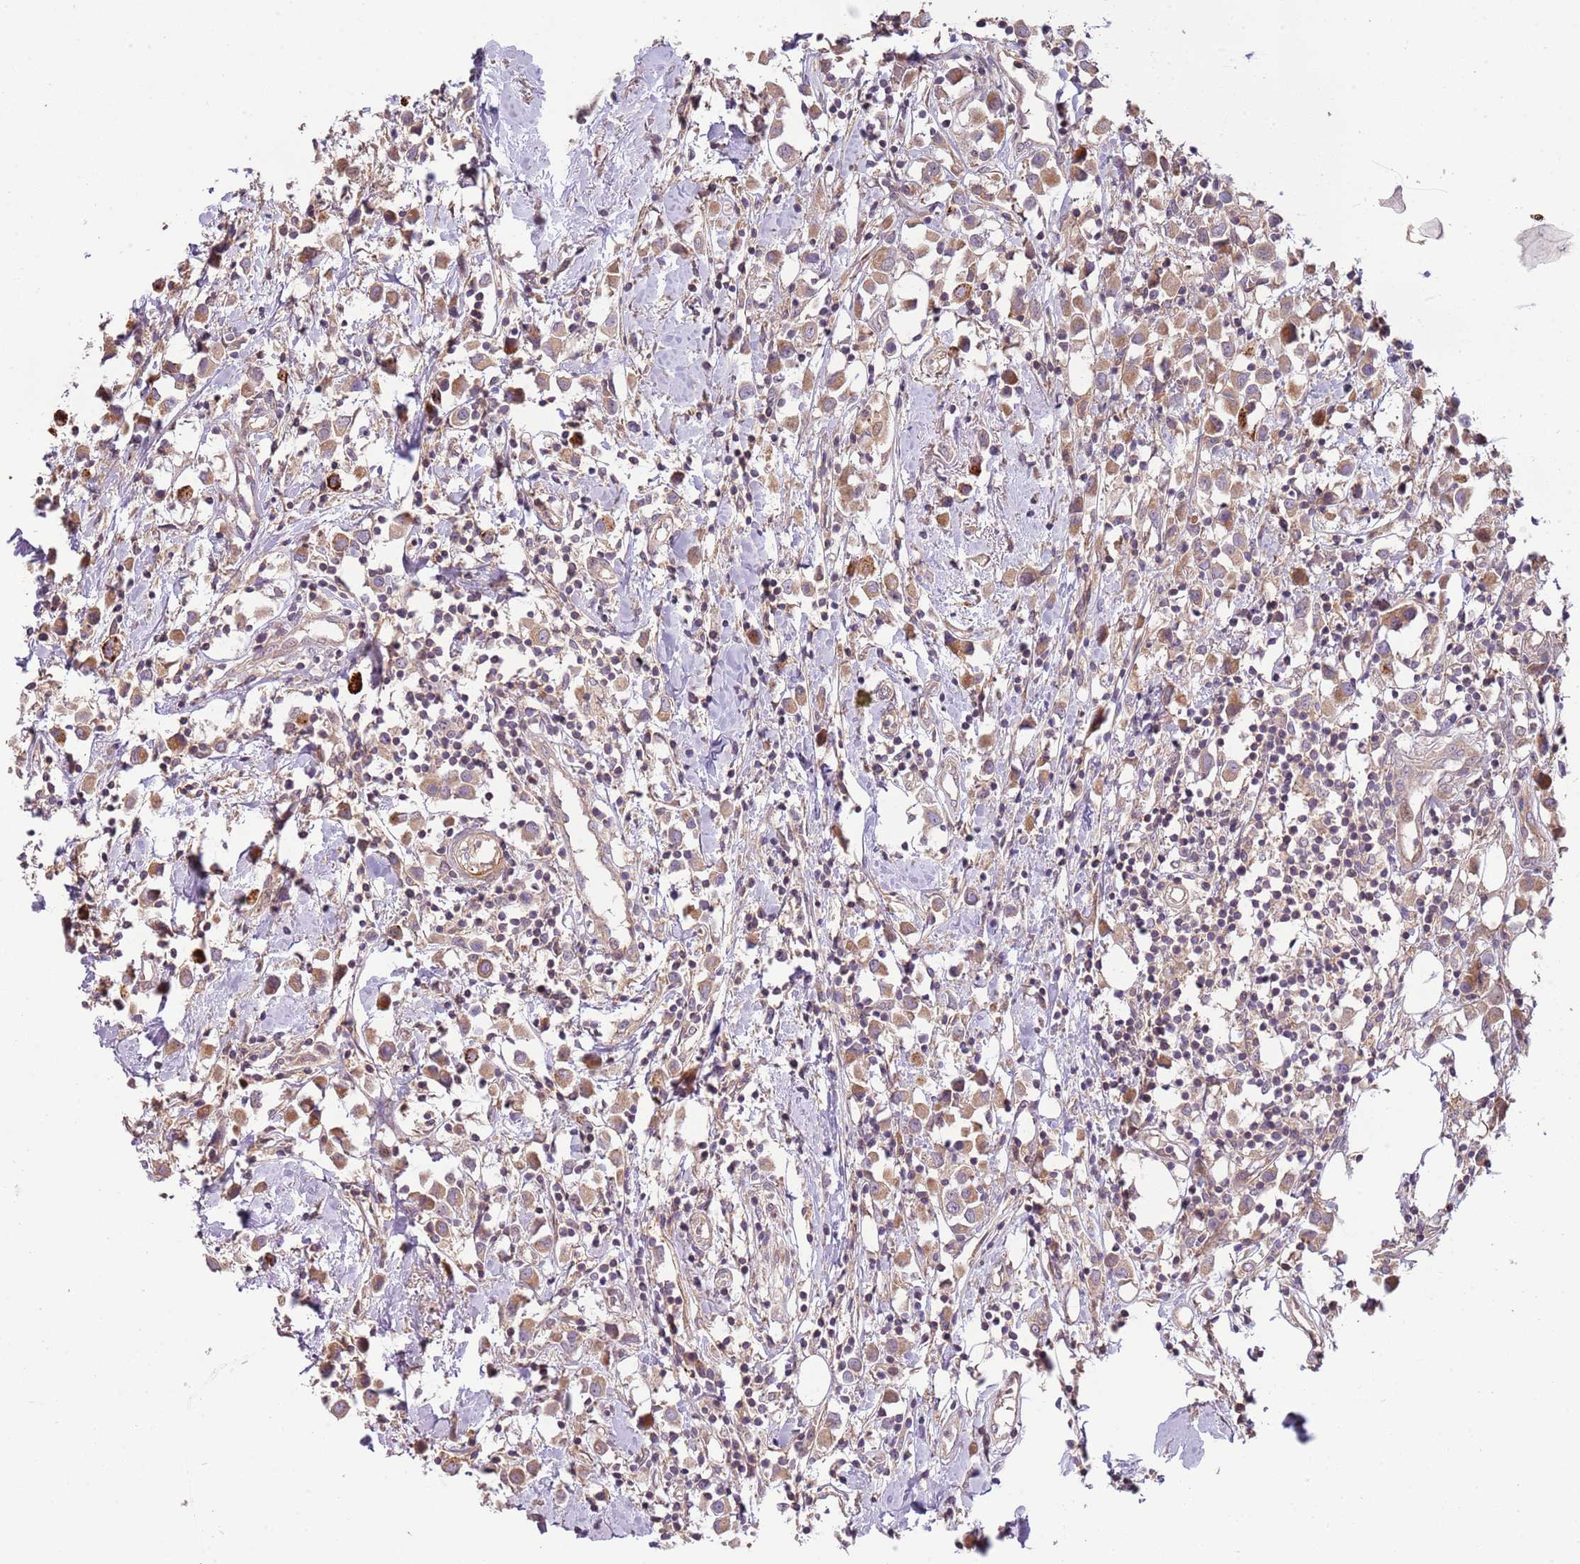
{"staining": {"intensity": "moderate", "quantity": ">75%", "location": "cytoplasmic/membranous"}, "tissue": "breast cancer", "cell_type": "Tumor cells", "image_type": "cancer", "snomed": [{"axis": "morphology", "description": "Duct carcinoma"}, {"axis": "topography", "description": "Breast"}], "caption": "High-power microscopy captured an immunohistochemistry histopathology image of breast cancer (intraductal carcinoma), revealing moderate cytoplasmic/membranous expression in about >75% of tumor cells.", "gene": "RNF128", "patient": {"sex": "female", "age": 61}}